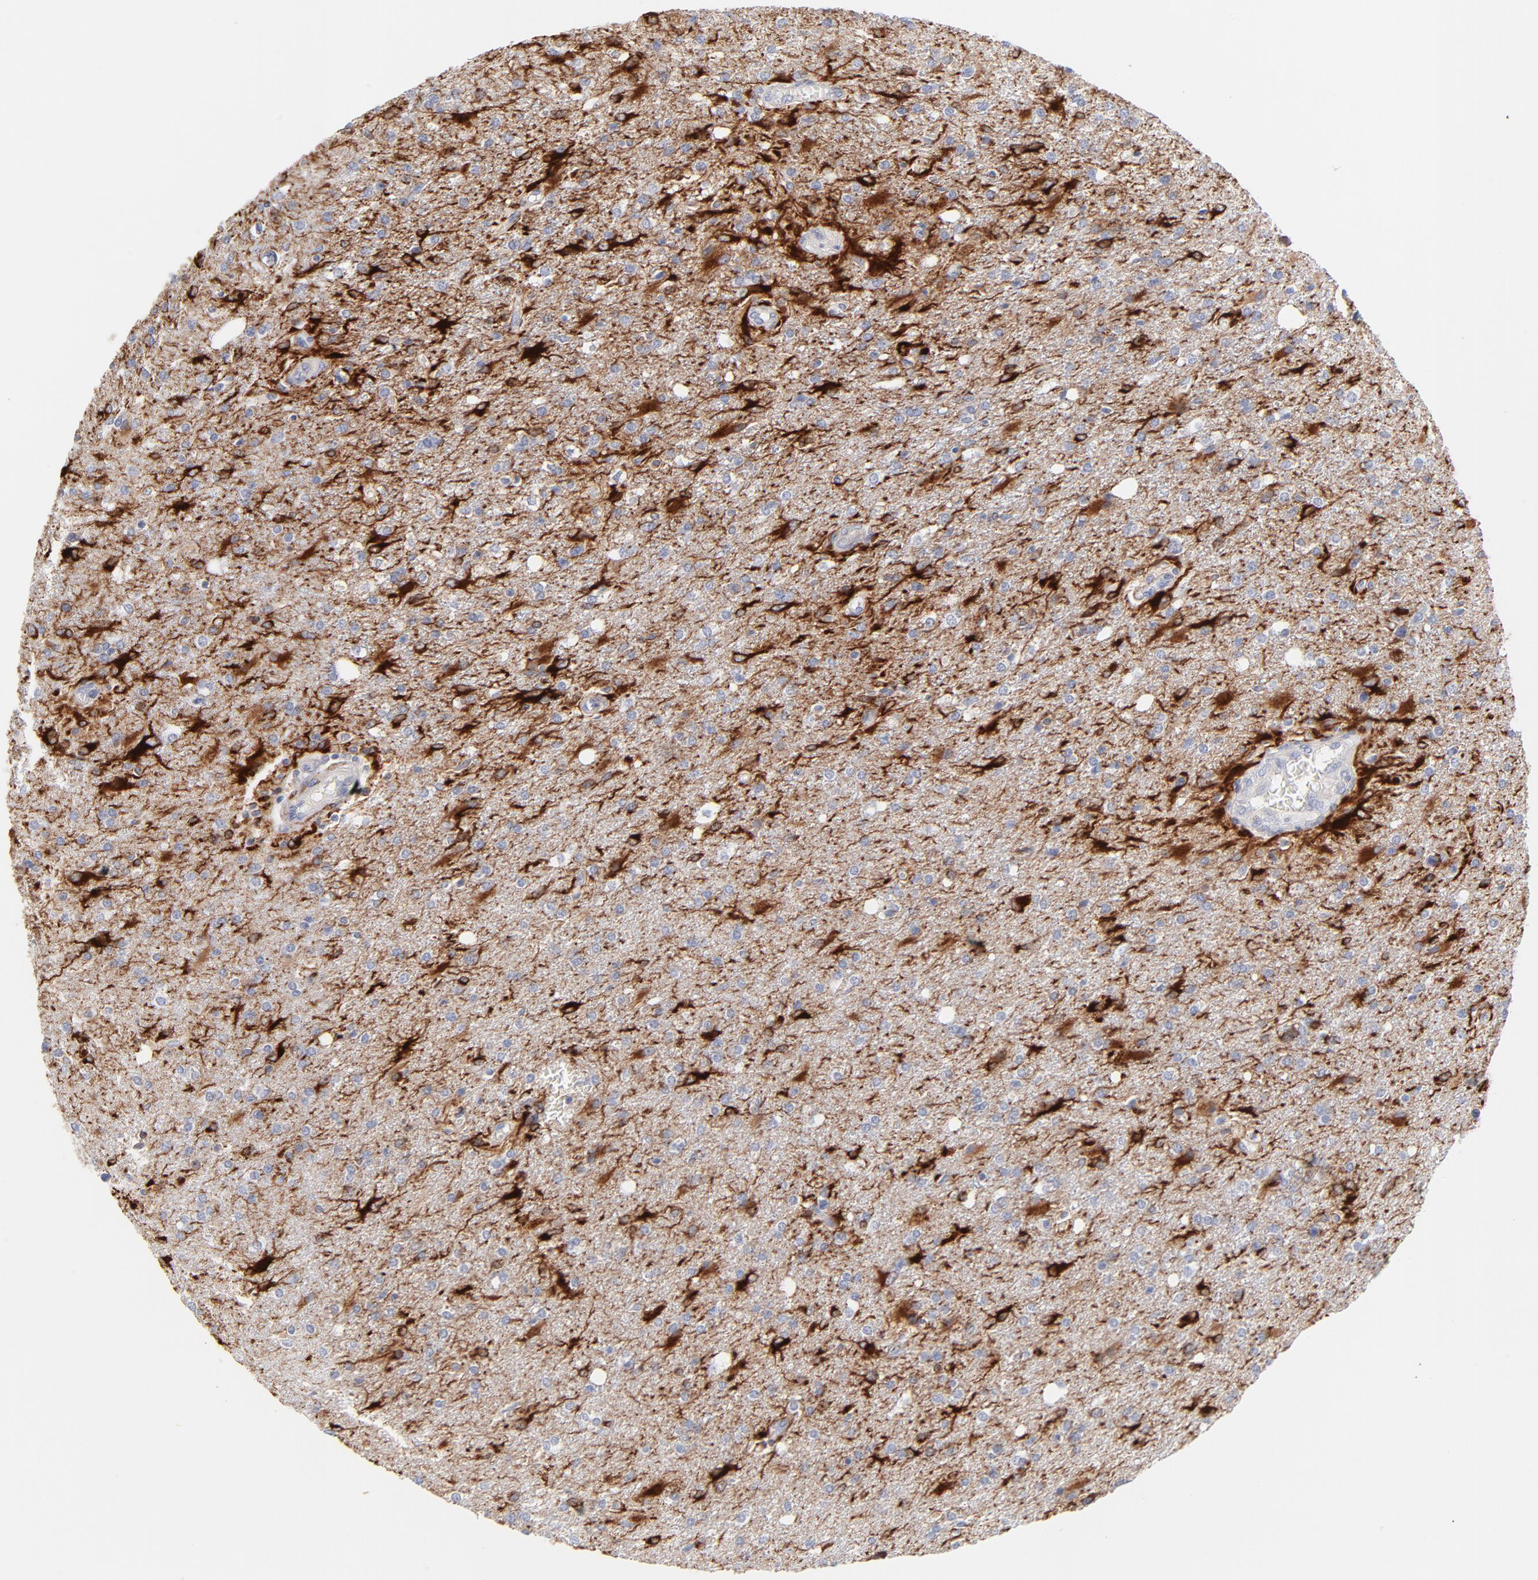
{"staining": {"intensity": "strong", "quantity": "25%-75%", "location": "cytoplasmic/membranous"}, "tissue": "glioma", "cell_type": "Tumor cells", "image_type": "cancer", "snomed": [{"axis": "morphology", "description": "Glioma, malignant, High grade"}, {"axis": "topography", "description": "Cerebral cortex"}], "caption": "IHC image of human glioma stained for a protein (brown), which displays high levels of strong cytoplasmic/membranous expression in about 25%-75% of tumor cells.", "gene": "MID1", "patient": {"sex": "male", "age": 76}}